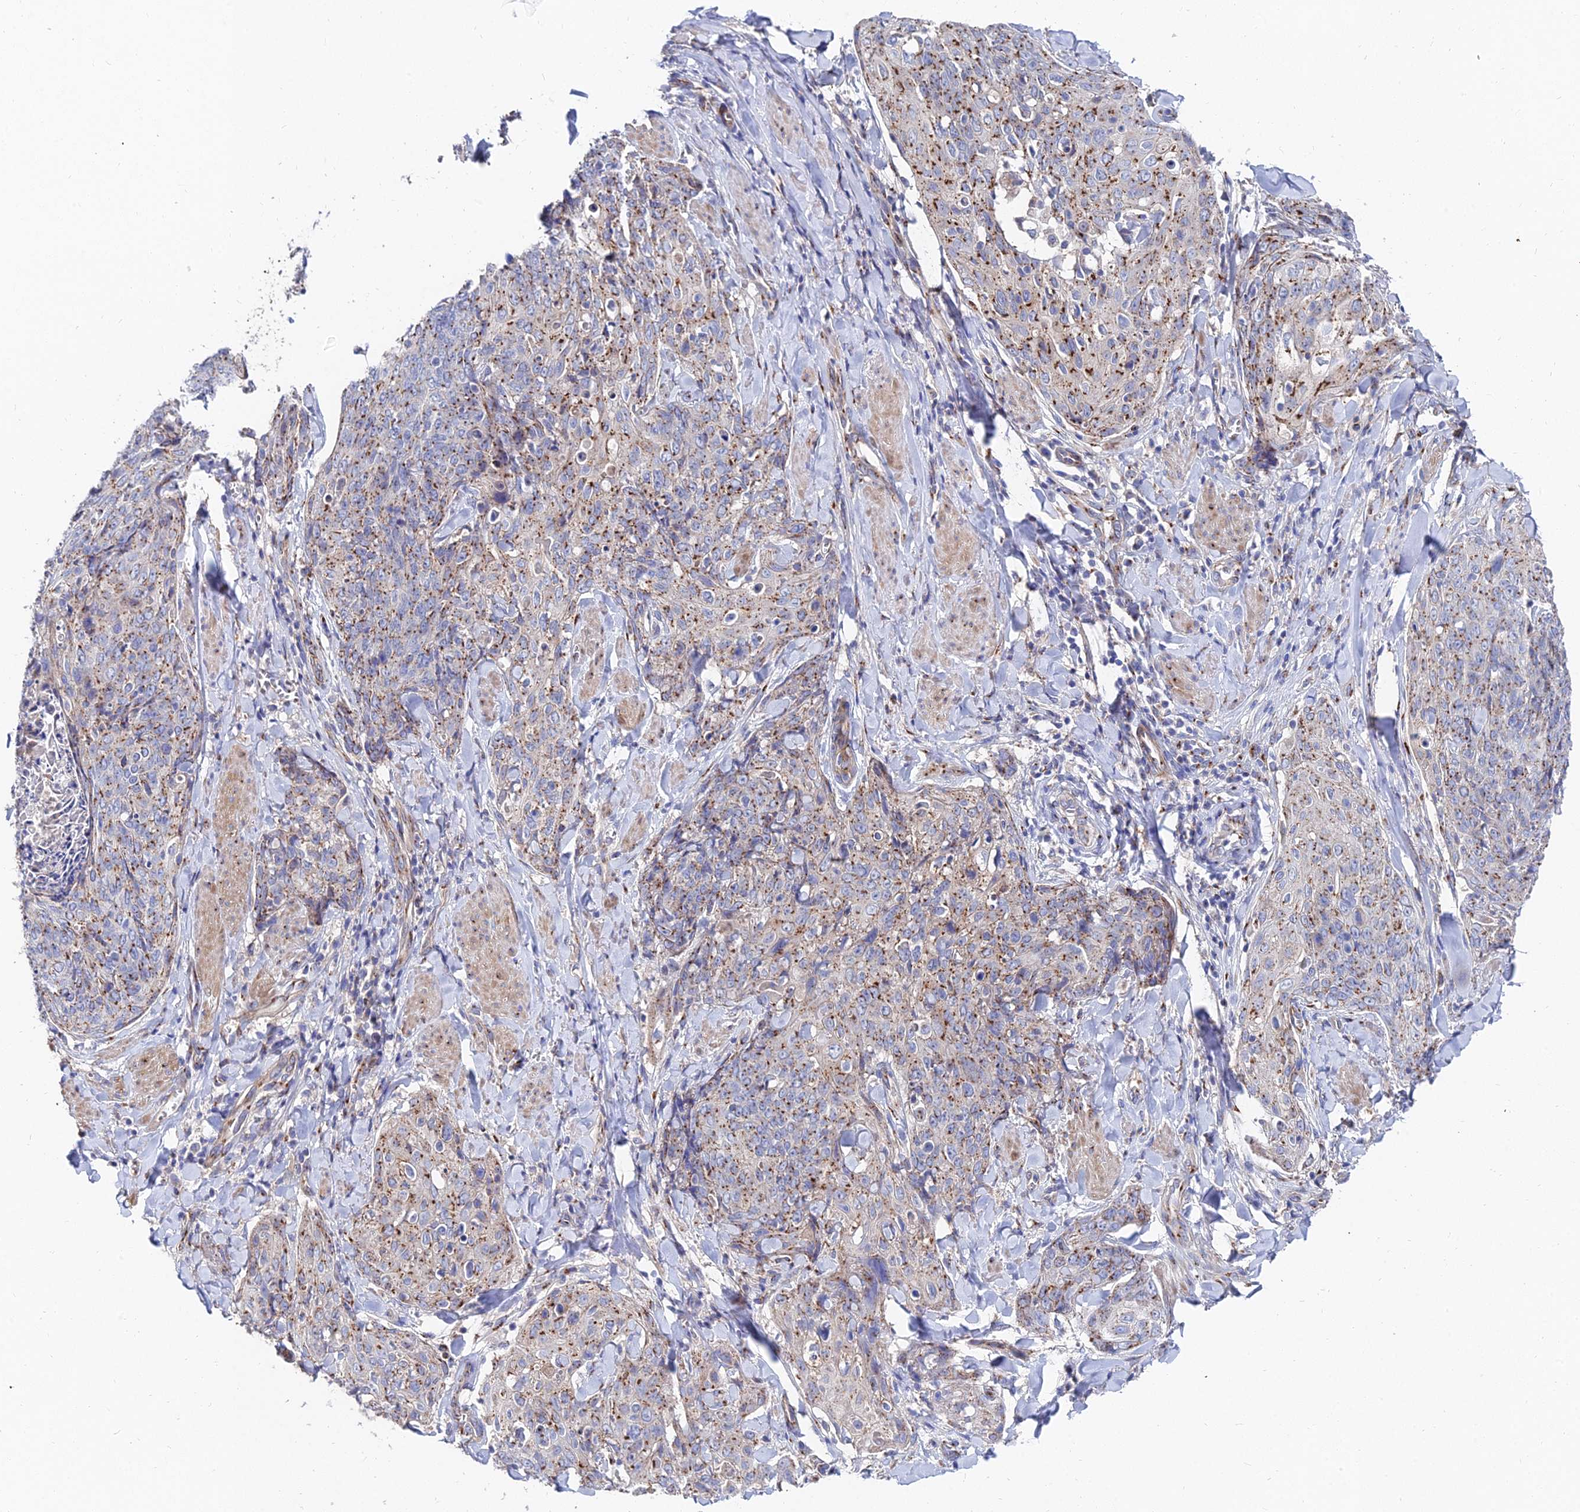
{"staining": {"intensity": "moderate", "quantity": ">75%", "location": "cytoplasmic/membranous"}, "tissue": "skin cancer", "cell_type": "Tumor cells", "image_type": "cancer", "snomed": [{"axis": "morphology", "description": "Squamous cell carcinoma, NOS"}, {"axis": "topography", "description": "Skin"}, {"axis": "topography", "description": "Vulva"}], "caption": "Immunohistochemical staining of human skin cancer demonstrates medium levels of moderate cytoplasmic/membranous protein positivity in about >75% of tumor cells. The staining is performed using DAB (3,3'-diaminobenzidine) brown chromogen to label protein expression. The nuclei are counter-stained blue using hematoxylin.", "gene": "BORCS8", "patient": {"sex": "female", "age": 85}}